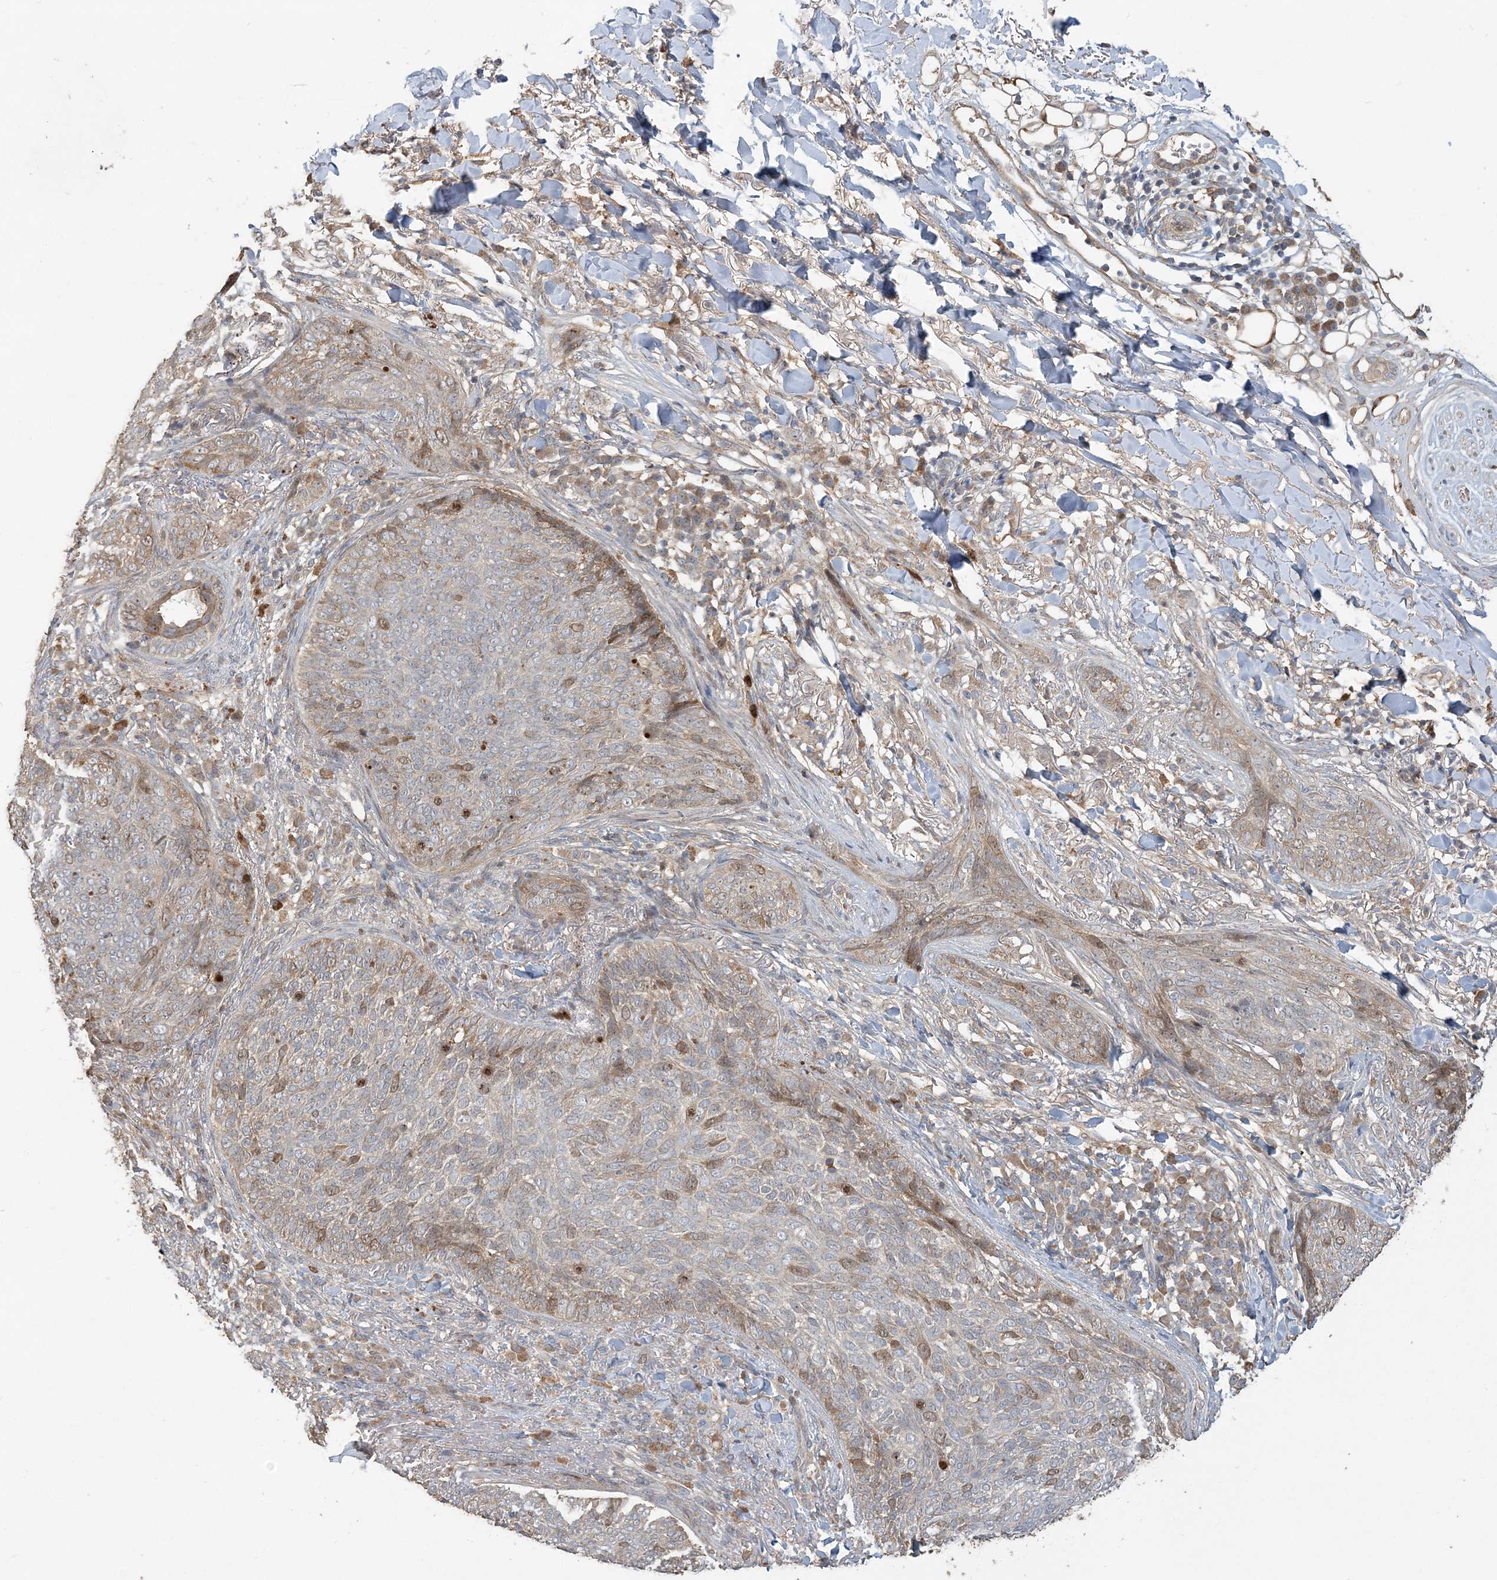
{"staining": {"intensity": "moderate", "quantity": "<25%", "location": "cytoplasmic/membranous,nuclear"}, "tissue": "skin cancer", "cell_type": "Tumor cells", "image_type": "cancer", "snomed": [{"axis": "morphology", "description": "Basal cell carcinoma"}, {"axis": "topography", "description": "Skin"}], "caption": "Immunohistochemical staining of skin cancer displays moderate cytoplasmic/membranous and nuclear protein expression in approximately <25% of tumor cells.", "gene": "TRAIP", "patient": {"sex": "male", "age": 85}}